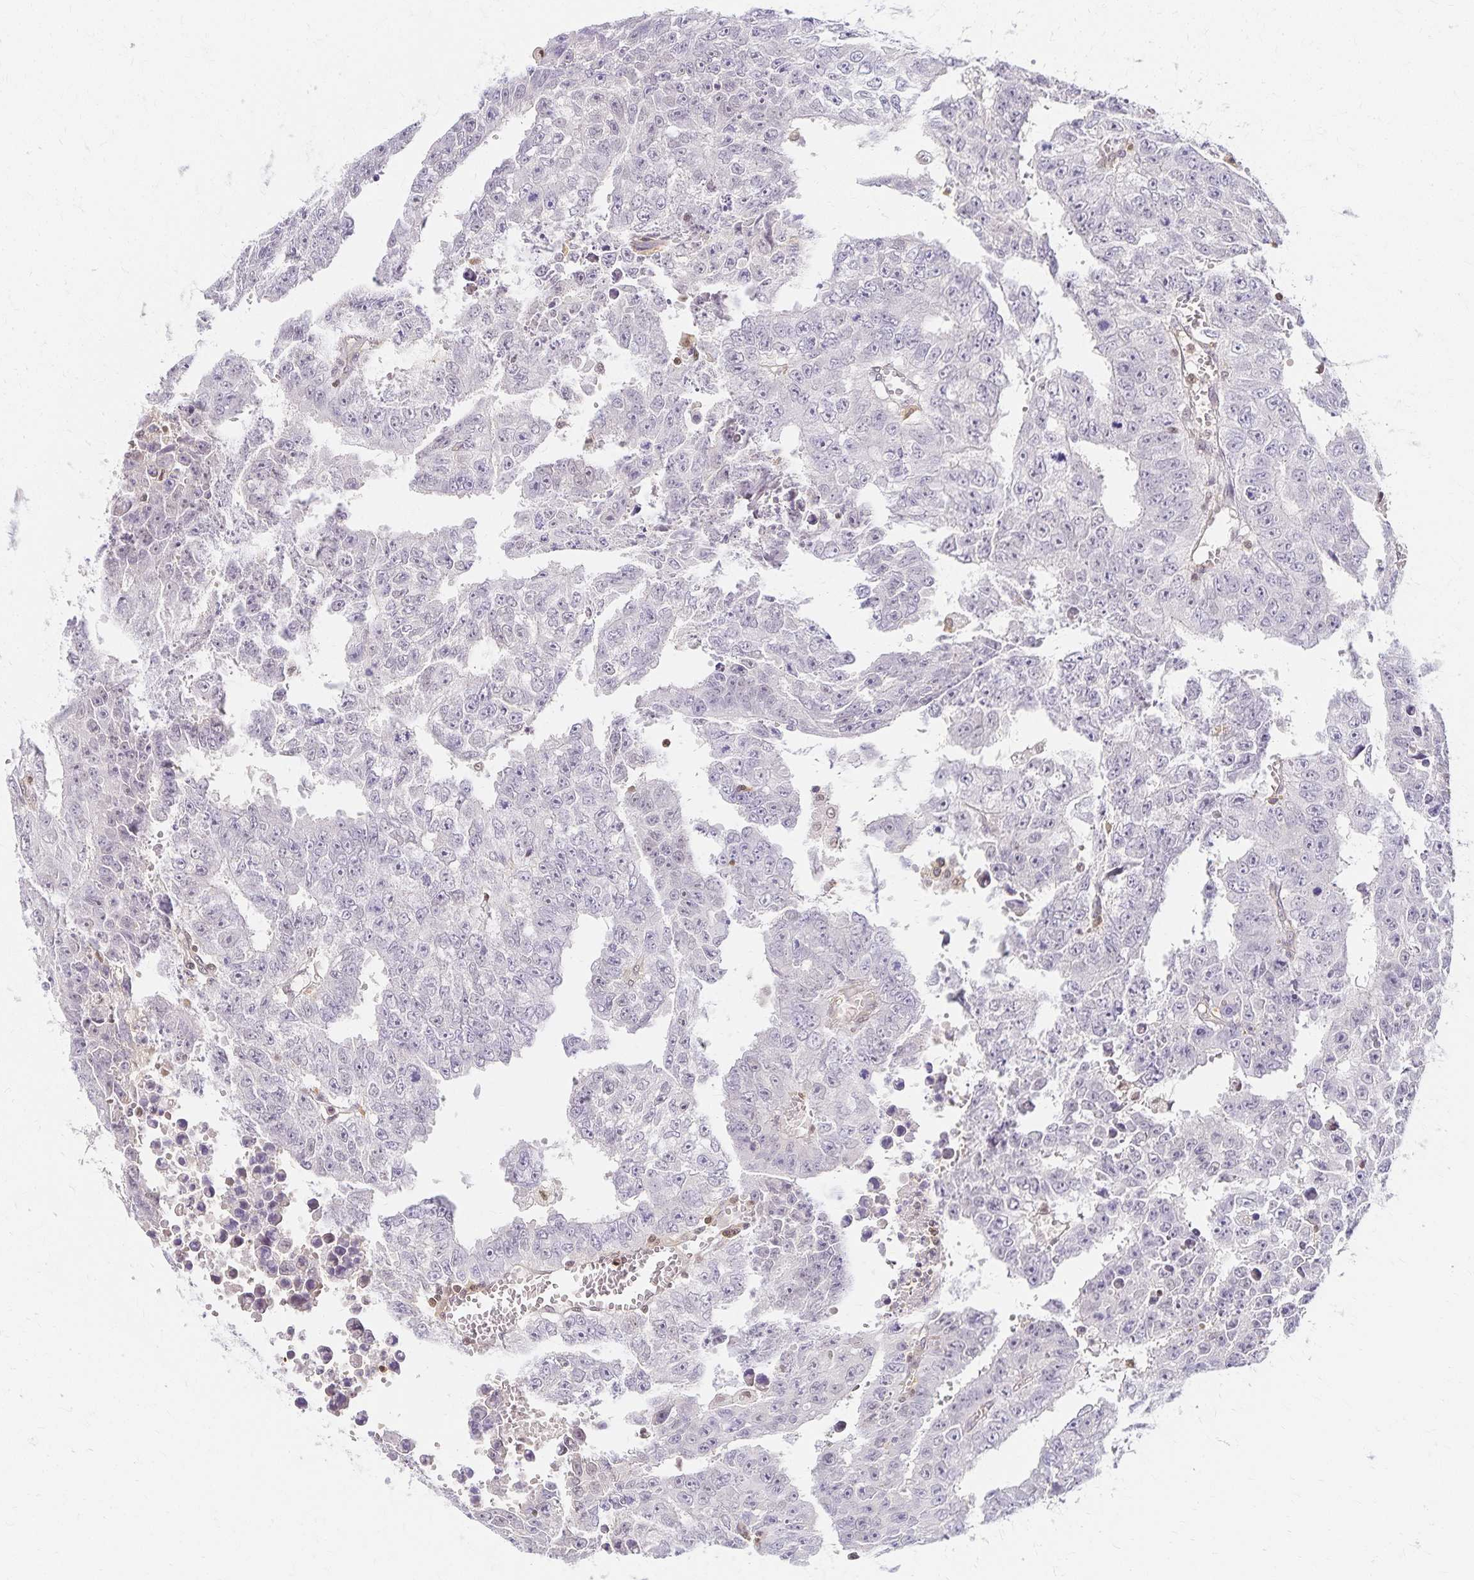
{"staining": {"intensity": "negative", "quantity": "none", "location": "none"}, "tissue": "testis cancer", "cell_type": "Tumor cells", "image_type": "cancer", "snomed": [{"axis": "morphology", "description": "Carcinoma, Embryonal, NOS"}, {"axis": "morphology", "description": "Teratoma, malignant, NOS"}, {"axis": "topography", "description": "Testis"}], "caption": "Immunohistochemistry (IHC) of testis cancer (embryonal carcinoma) exhibits no positivity in tumor cells. Brightfield microscopy of IHC stained with DAB (brown) and hematoxylin (blue), captured at high magnification.", "gene": "AZGP1", "patient": {"sex": "male", "age": 24}}